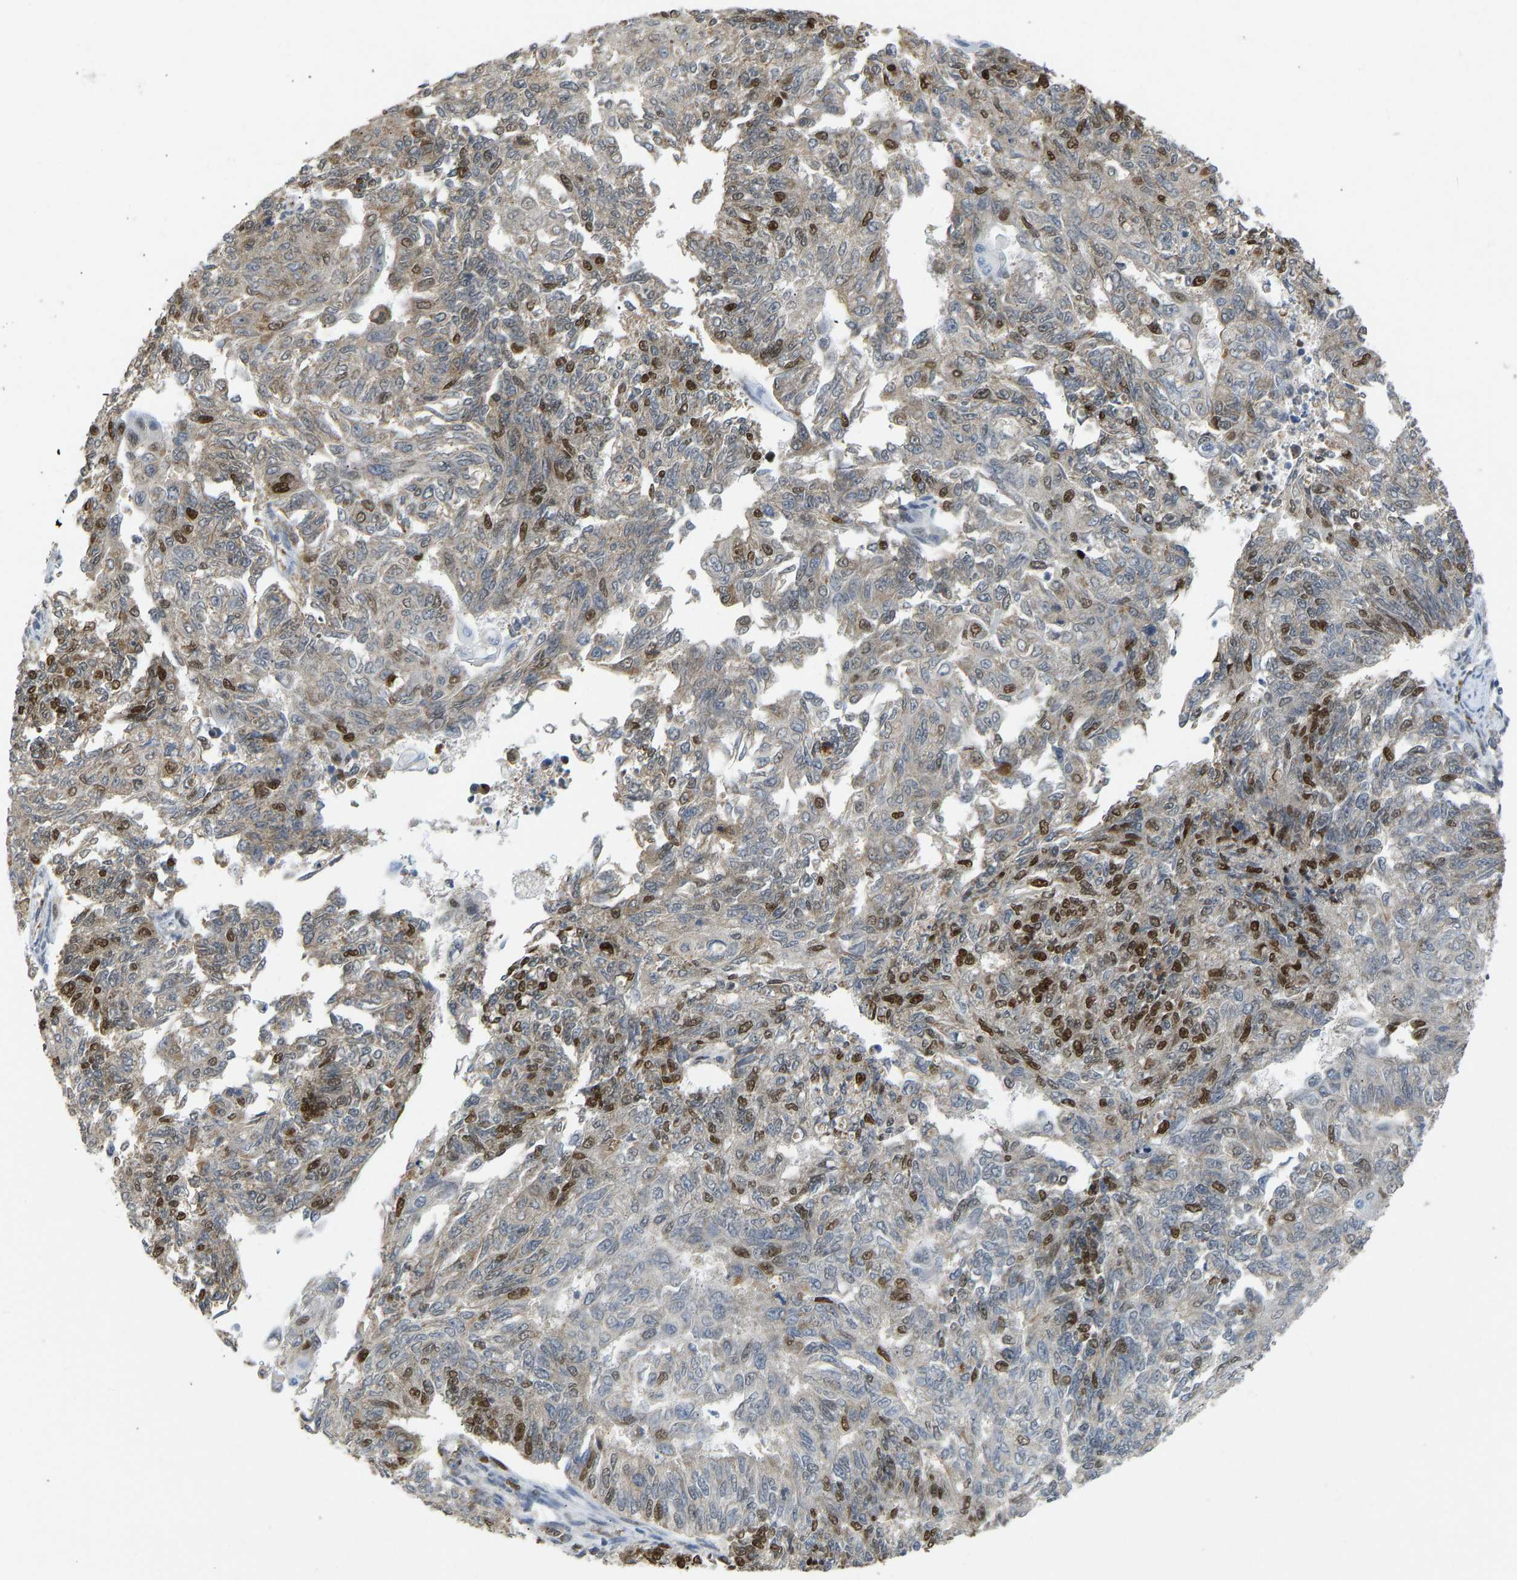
{"staining": {"intensity": "strong", "quantity": "25%-75%", "location": "nuclear"}, "tissue": "endometrial cancer", "cell_type": "Tumor cells", "image_type": "cancer", "snomed": [{"axis": "morphology", "description": "Adenocarcinoma, NOS"}, {"axis": "topography", "description": "Endometrium"}], "caption": "Endometrial adenocarcinoma stained with immunohistochemistry (IHC) shows strong nuclear staining in about 25%-75% of tumor cells. (Brightfield microscopy of DAB IHC at high magnification).", "gene": "ZSCAN20", "patient": {"sex": "female", "age": 32}}